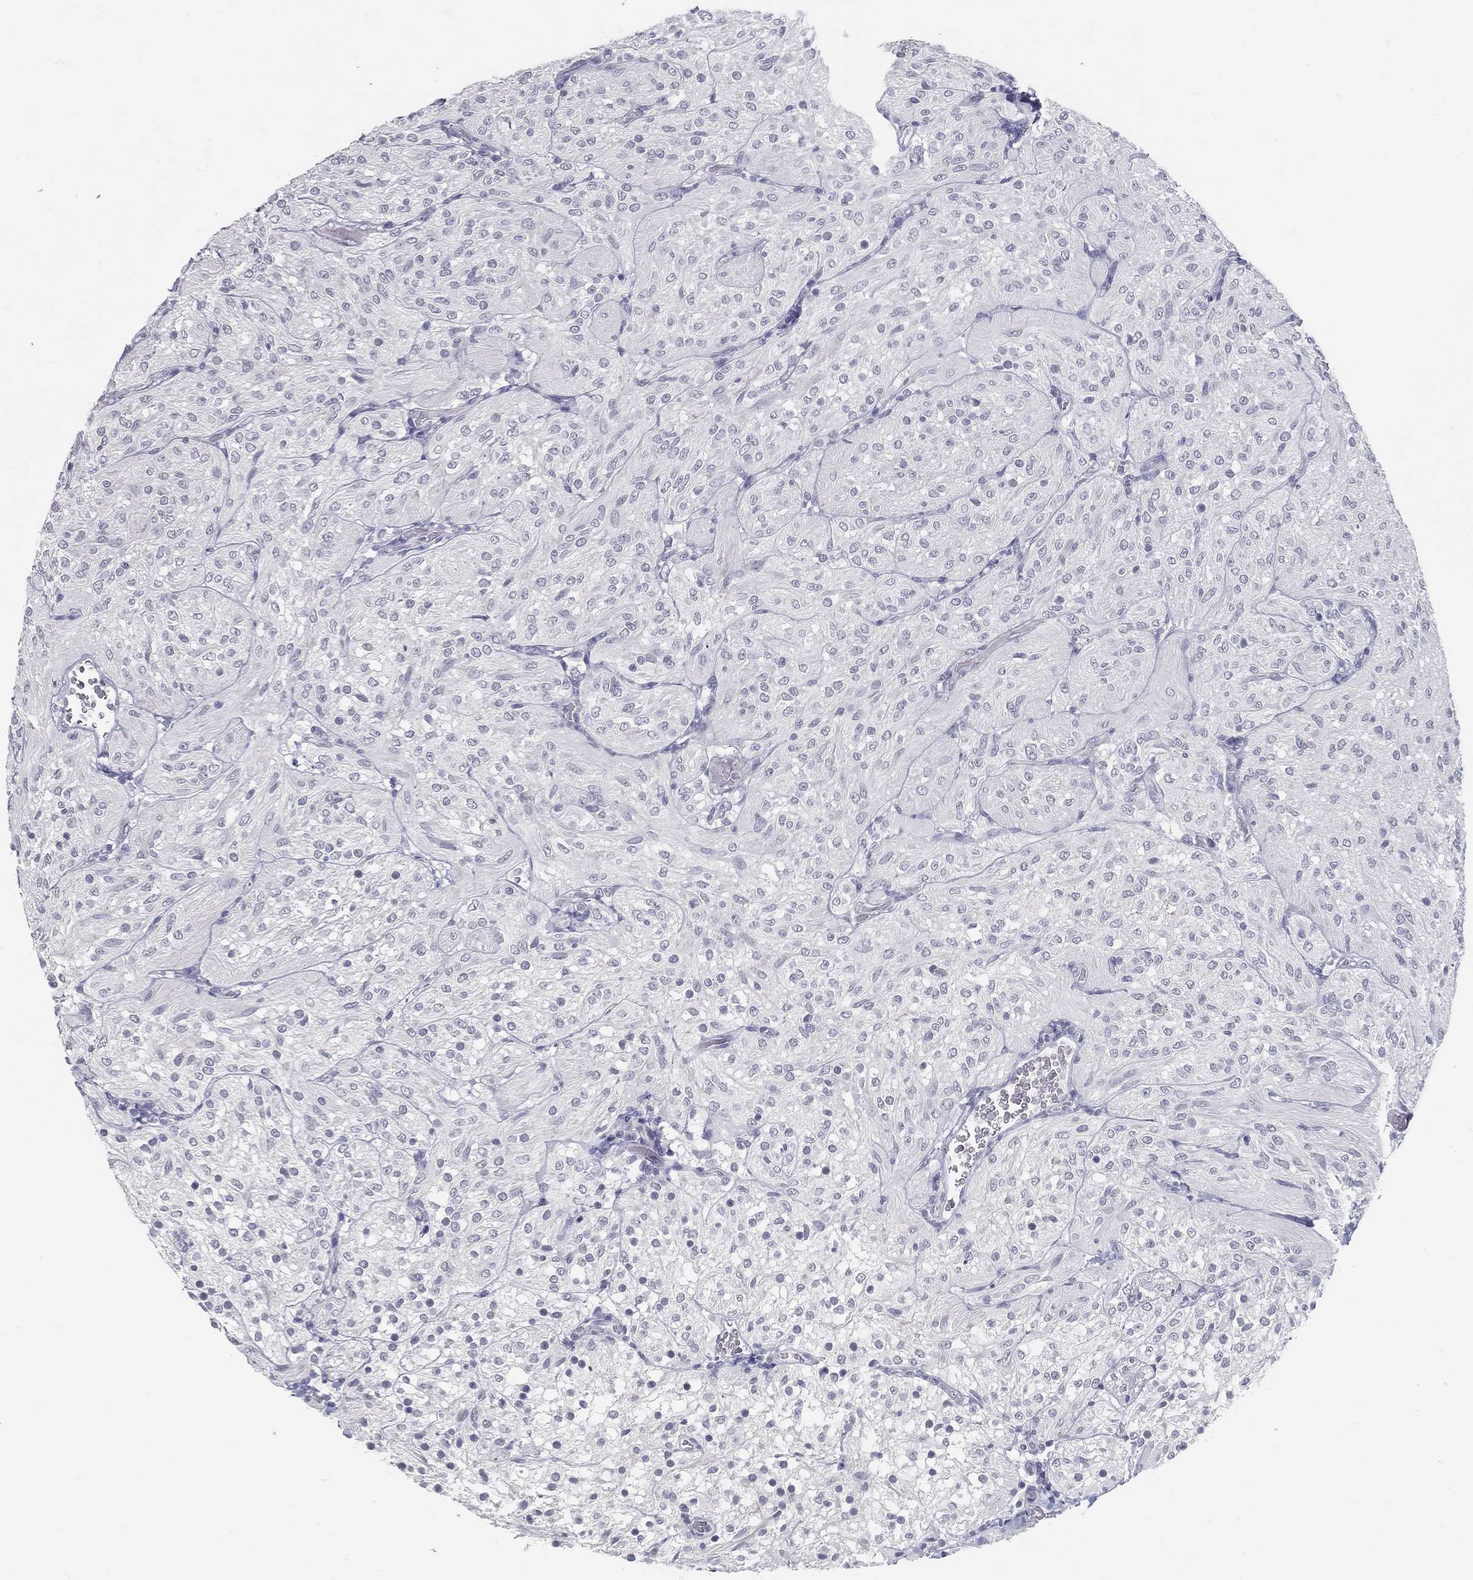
{"staining": {"intensity": "negative", "quantity": "none", "location": "none"}, "tissue": "glioma", "cell_type": "Tumor cells", "image_type": "cancer", "snomed": [{"axis": "morphology", "description": "Glioma, malignant, Low grade"}, {"axis": "topography", "description": "Brain"}], "caption": "Tumor cells show no significant protein positivity in glioma.", "gene": "ACE2", "patient": {"sex": "male", "age": 3}}